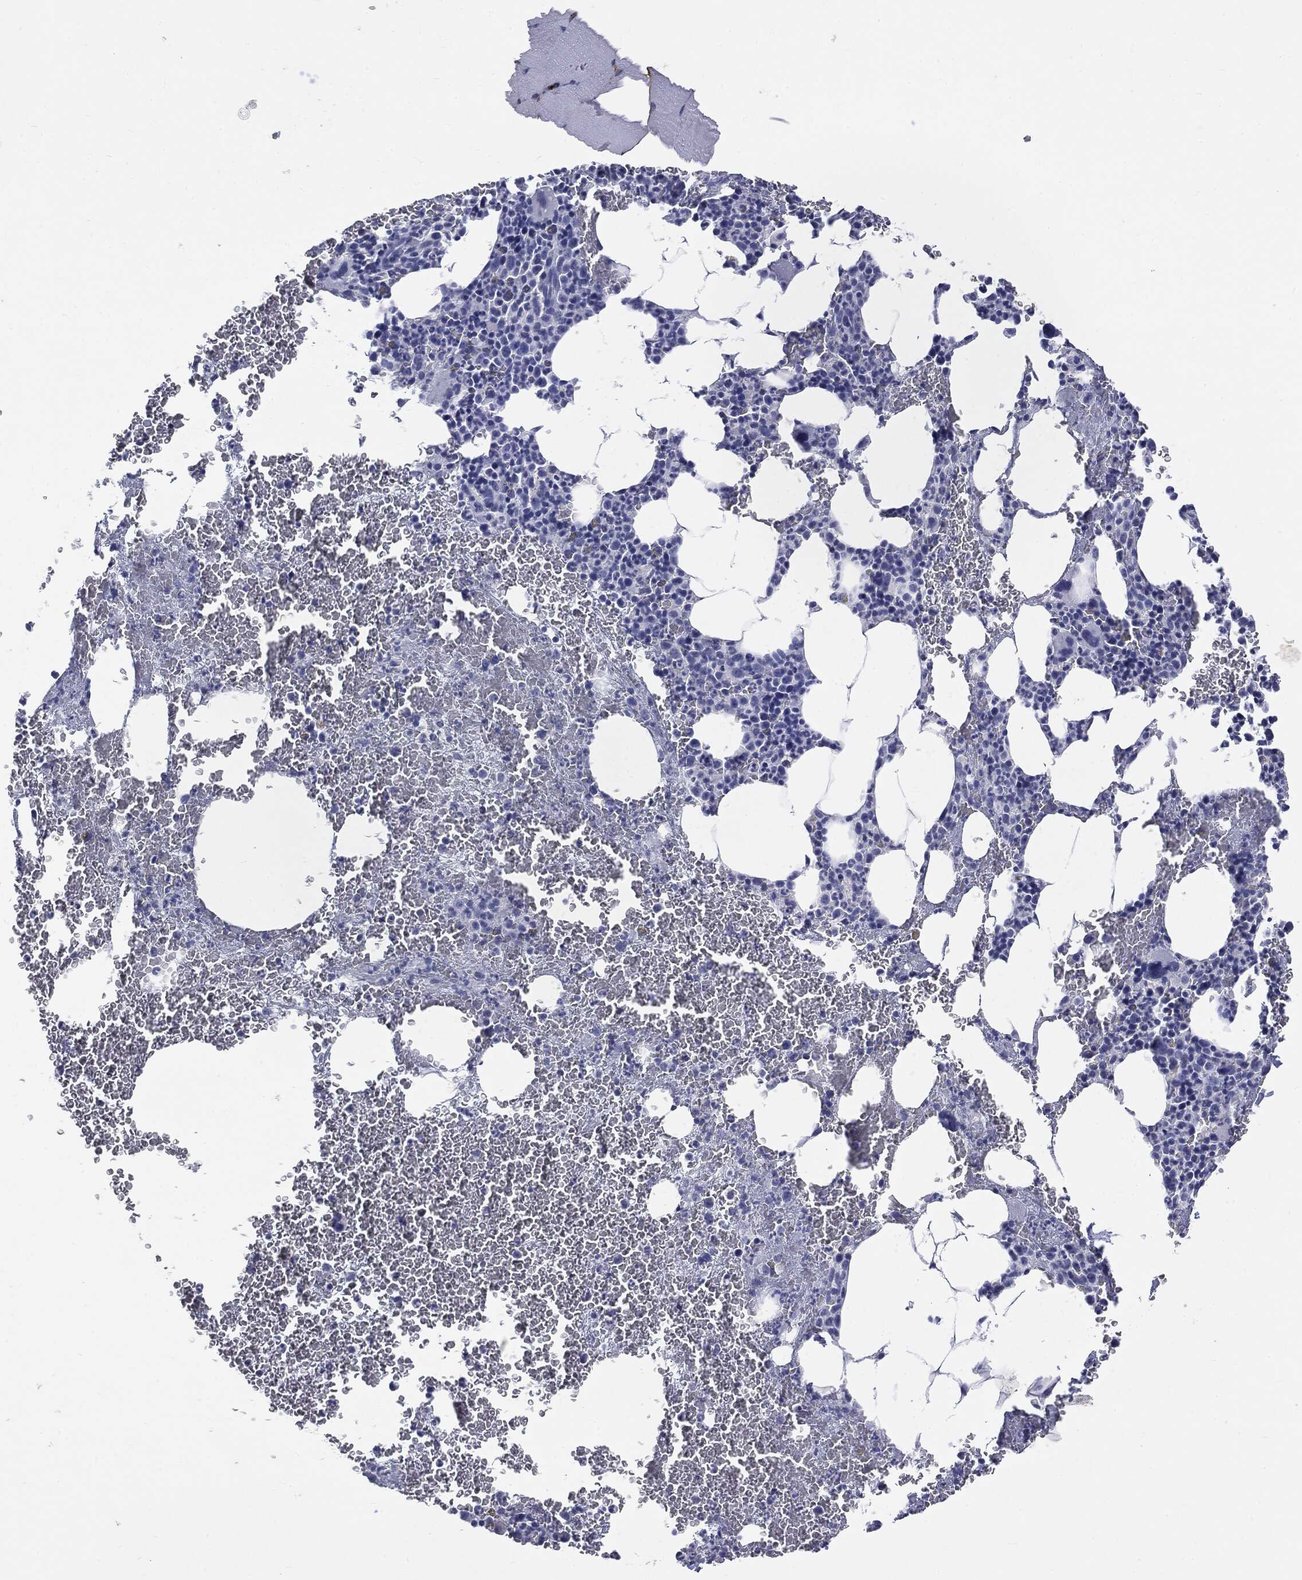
{"staining": {"intensity": "negative", "quantity": "none", "location": "none"}, "tissue": "bone marrow", "cell_type": "Hematopoietic cells", "image_type": "normal", "snomed": [{"axis": "morphology", "description": "Normal tissue, NOS"}, {"axis": "topography", "description": "Bone marrow"}], "caption": "The micrograph shows no significant expression in hematopoietic cells of bone marrow.", "gene": "TSHB", "patient": {"sex": "male", "age": 91}}